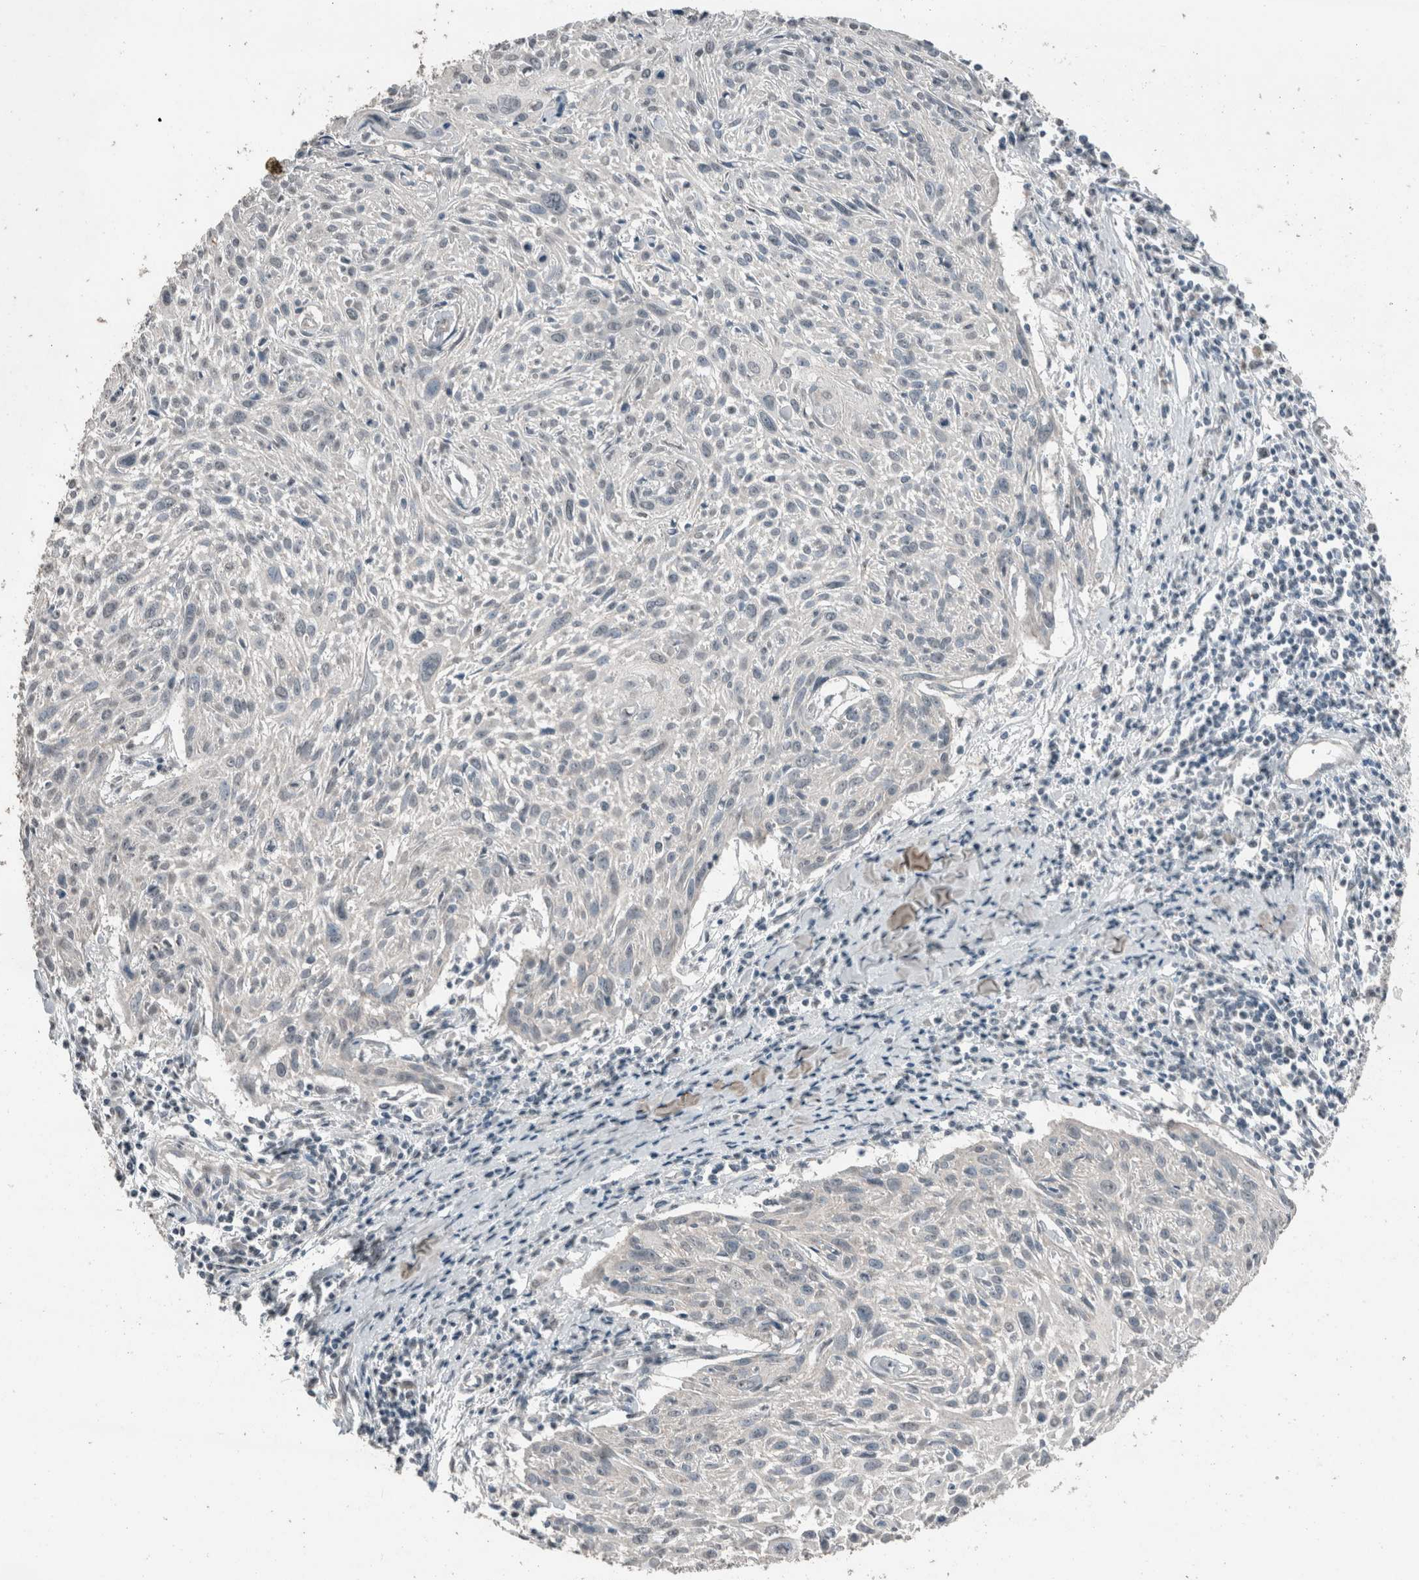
{"staining": {"intensity": "negative", "quantity": "none", "location": "none"}, "tissue": "cervical cancer", "cell_type": "Tumor cells", "image_type": "cancer", "snomed": [{"axis": "morphology", "description": "Squamous cell carcinoma, NOS"}, {"axis": "topography", "description": "Cervix"}], "caption": "Immunohistochemistry (IHC) histopathology image of neoplastic tissue: cervical cancer (squamous cell carcinoma) stained with DAB shows no significant protein positivity in tumor cells.", "gene": "ACVR2B", "patient": {"sex": "female", "age": 51}}